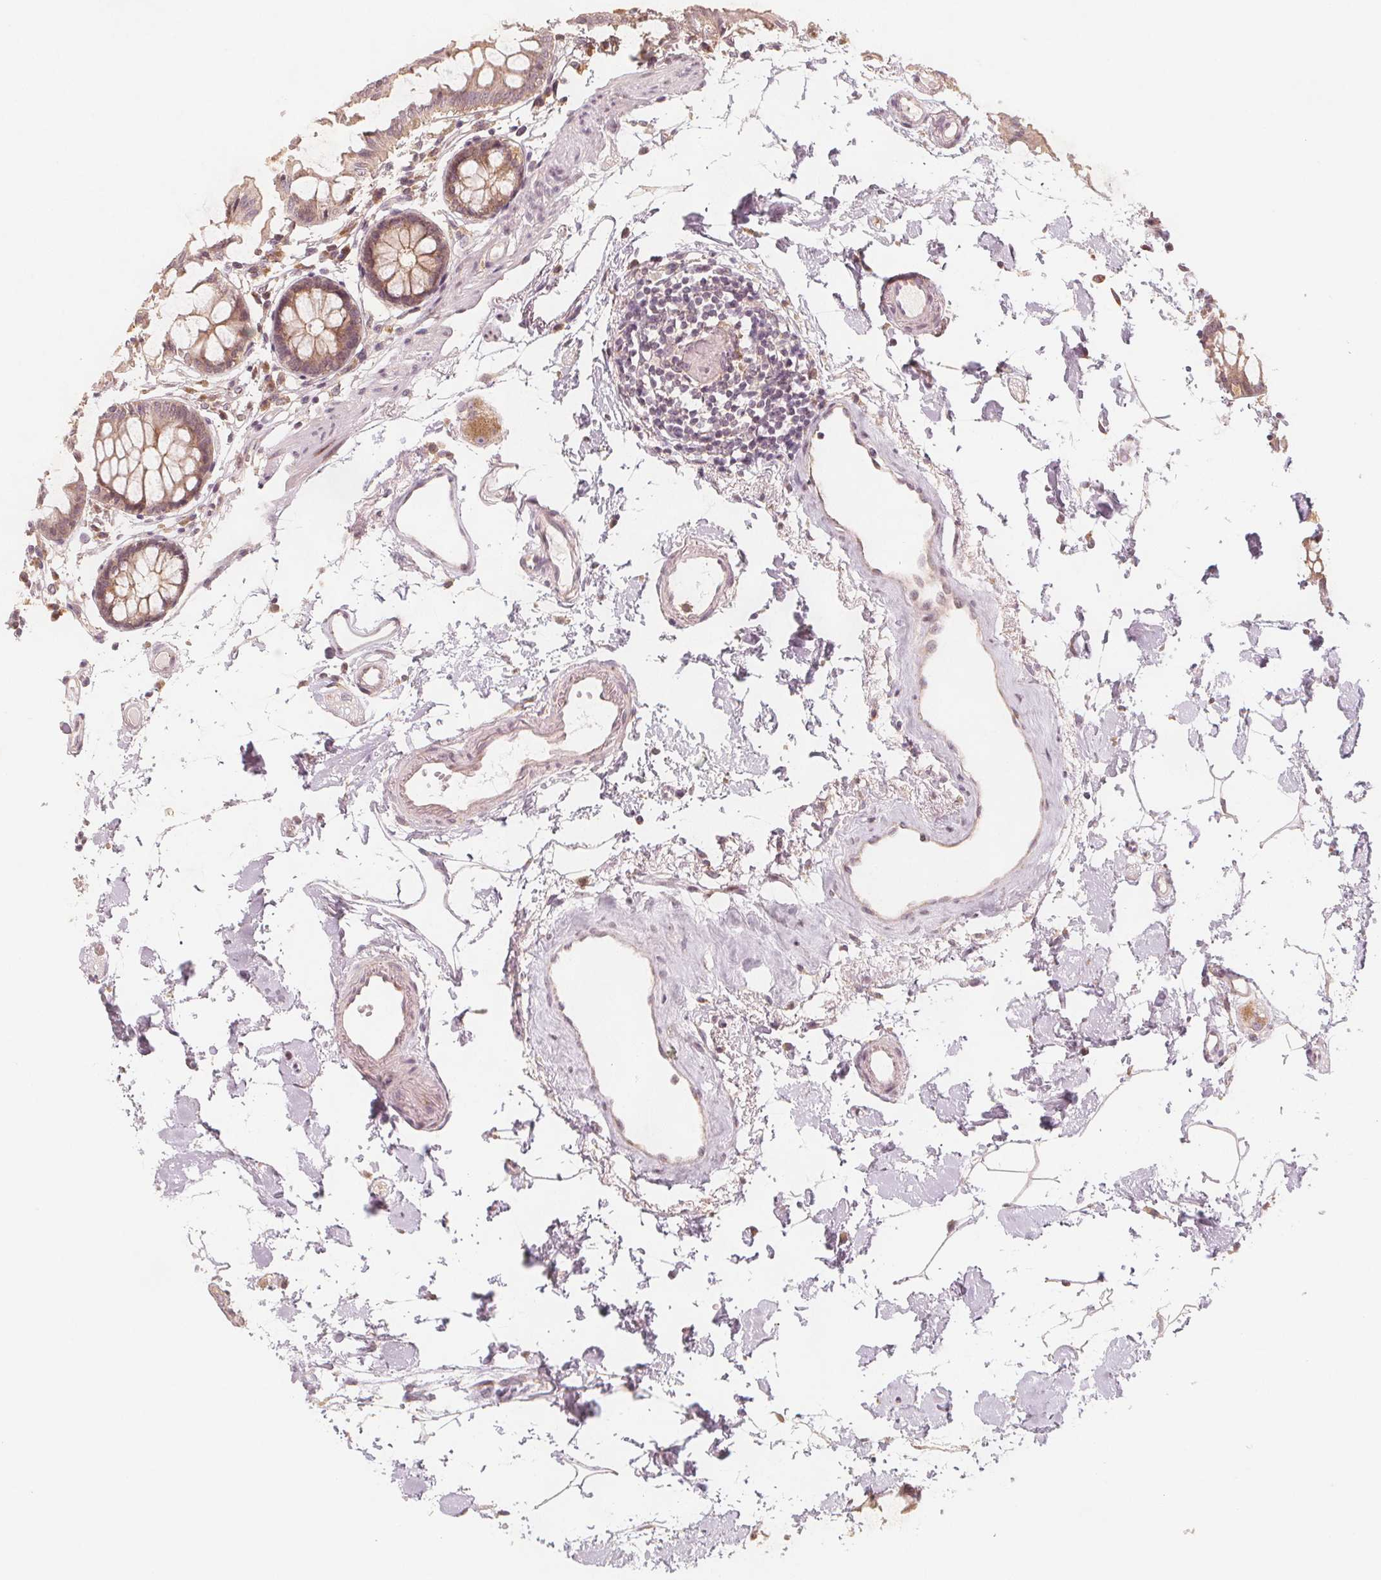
{"staining": {"intensity": "weak", "quantity": ">75%", "location": "cytoplasmic/membranous"}, "tissue": "colon", "cell_type": "Endothelial cells", "image_type": "normal", "snomed": [{"axis": "morphology", "description": "Normal tissue, NOS"}, {"axis": "topography", "description": "Colon"}], "caption": "Immunohistochemical staining of normal human colon demonstrates >75% levels of weak cytoplasmic/membranous protein expression in about >75% of endothelial cells.", "gene": "NCSTN", "patient": {"sex": "female", "age": 84}}